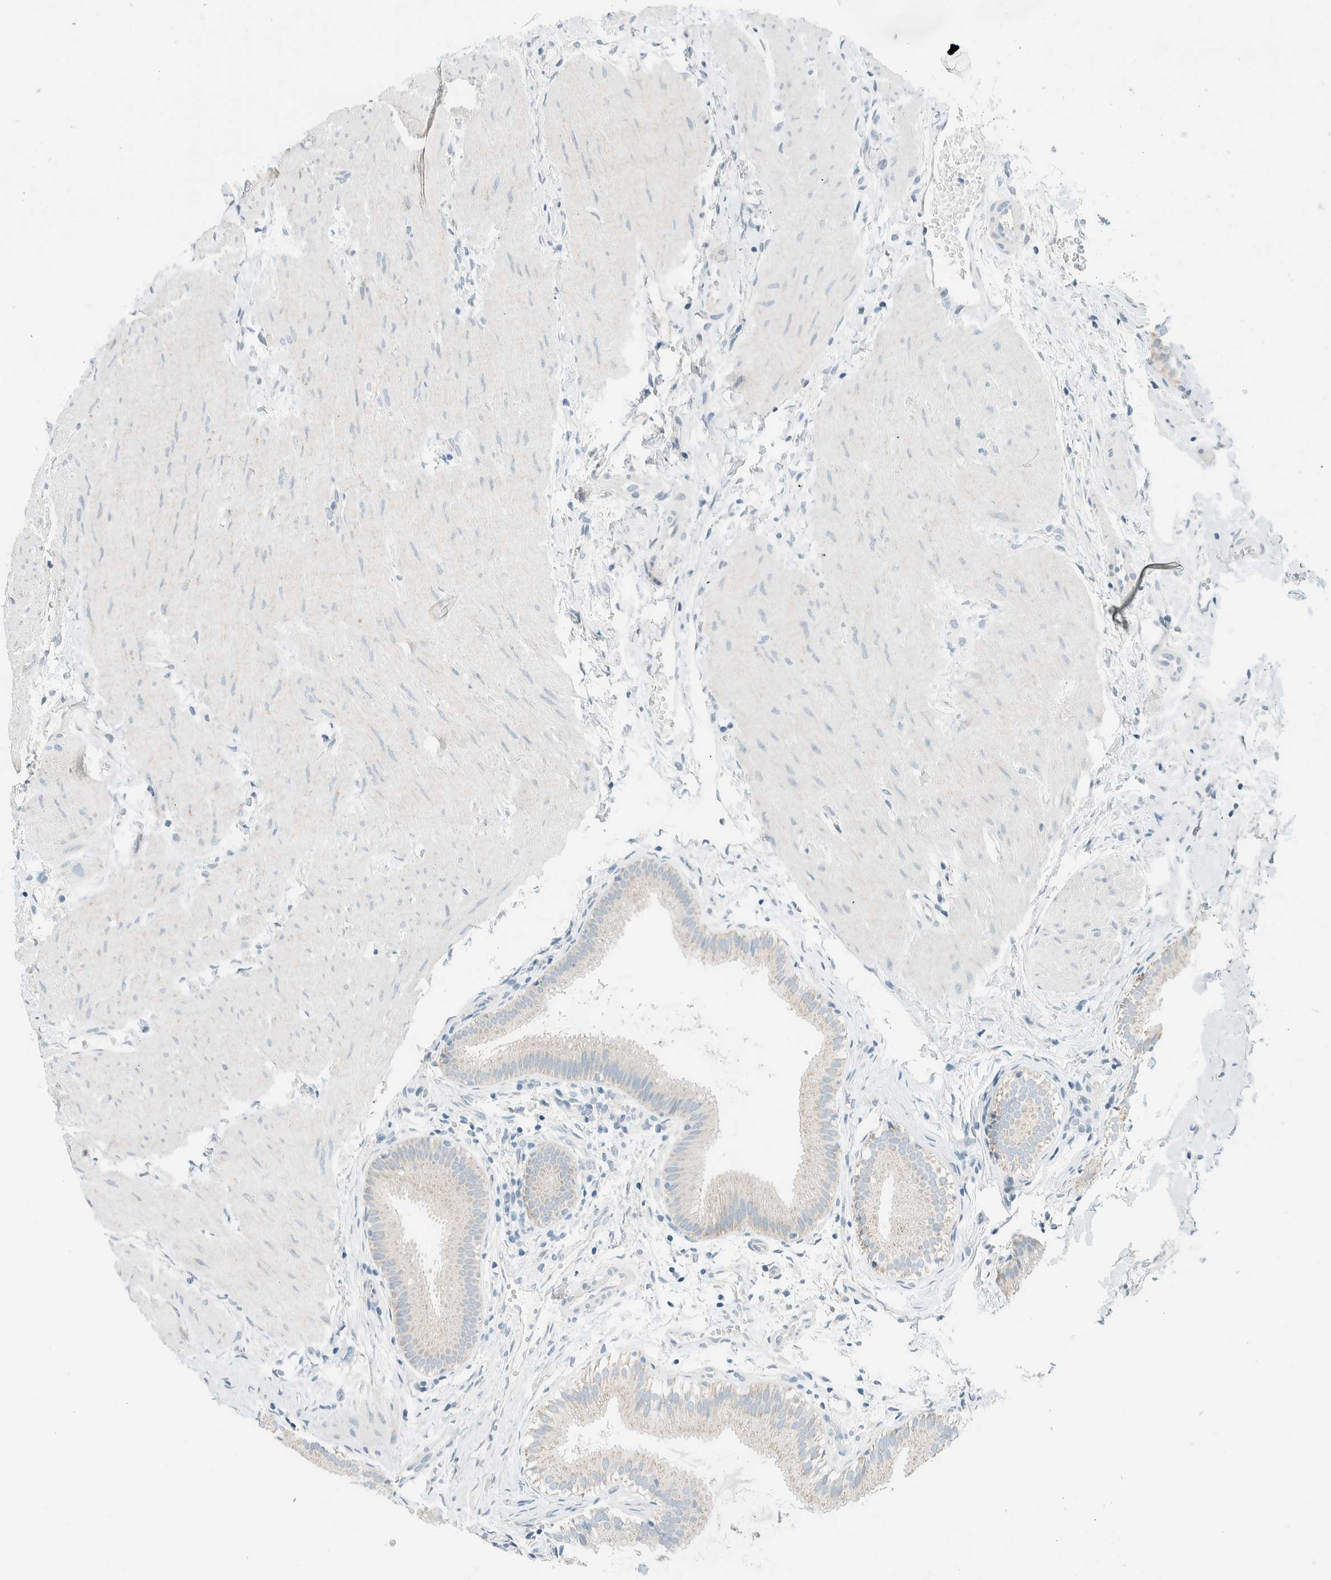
{"staining": {"intensity": "weak", "quantity": "25%-75%", "location": "cytoplasmic/membranous"}, "tissue": "gallbladder", "cell_type": "Glandular cells", "image_type": "normal", "snomed": [{"axis": "morphology", "description": "Normal tissue, NOS"}, {"axis": "topography", "description": "Gallbladder"}], "caption": "The histopathology image displays immunohistochemical staining of unremarkable gallbladder. There is weak cytoplasmic/membranous positivity is present in about 25%-75% of glandular cells. (DAB IHC with brightfield microscopy, high magnification).", "gene": "ALDH7A1", "patient": {"sex": "female", "age": 26}}